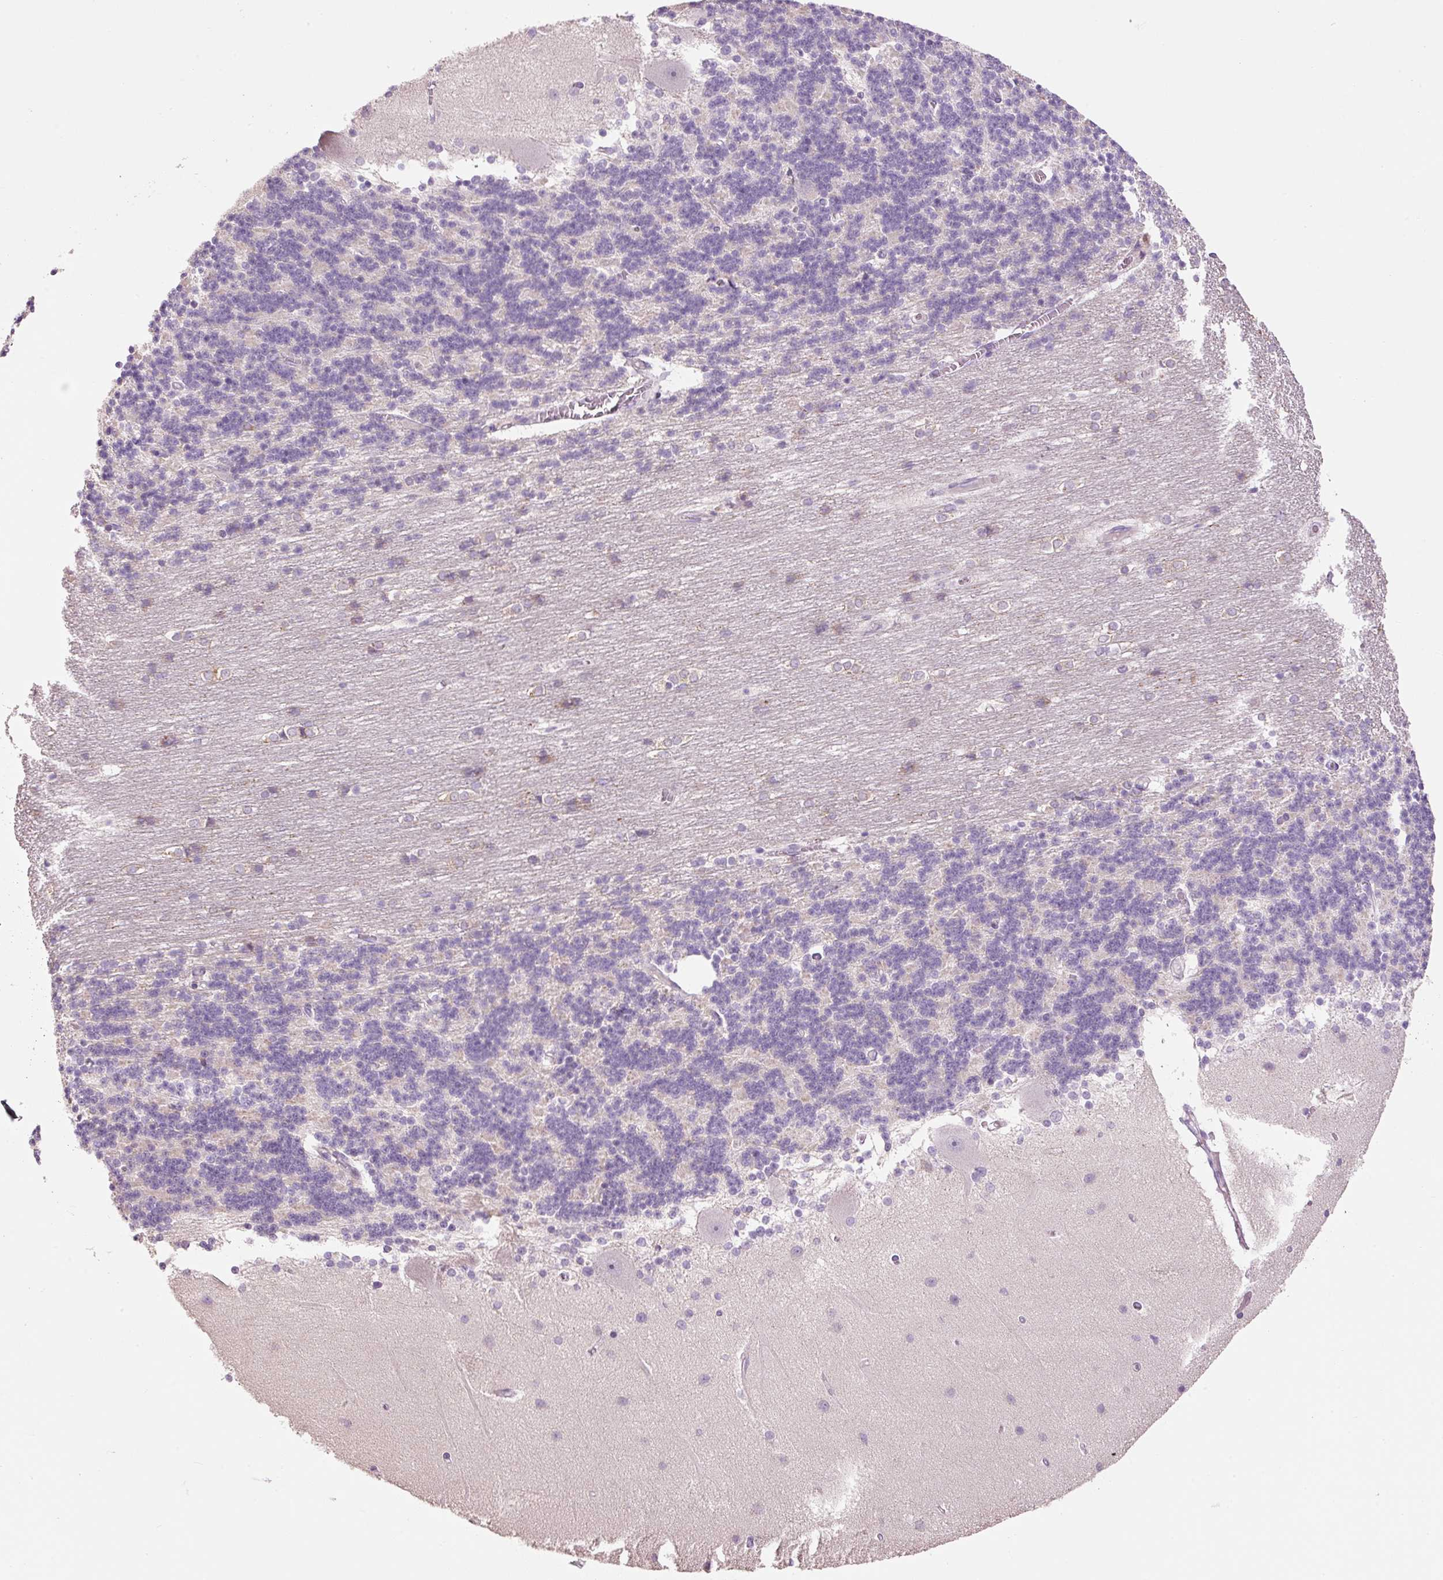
{"staining": {"intensity": "negative", "quantity": "none", "location": "none"}, "tissue": "cerebellum", "cell_type": "Cells in granular layer", "image_type": "normal", "snomed": [{"axis": "morphology", "description": "Normal tissue, NOS"}, {"axis": "topography", "description": "Cerebellum"}], "caption": "High power microscopy photomicrograph of an immunohistochemistry image of normal cerebellum, revealing no significant positivity in cells in granular layer.", "gene": "HAX1", "patient": {"sex": "female", "age": 54}}